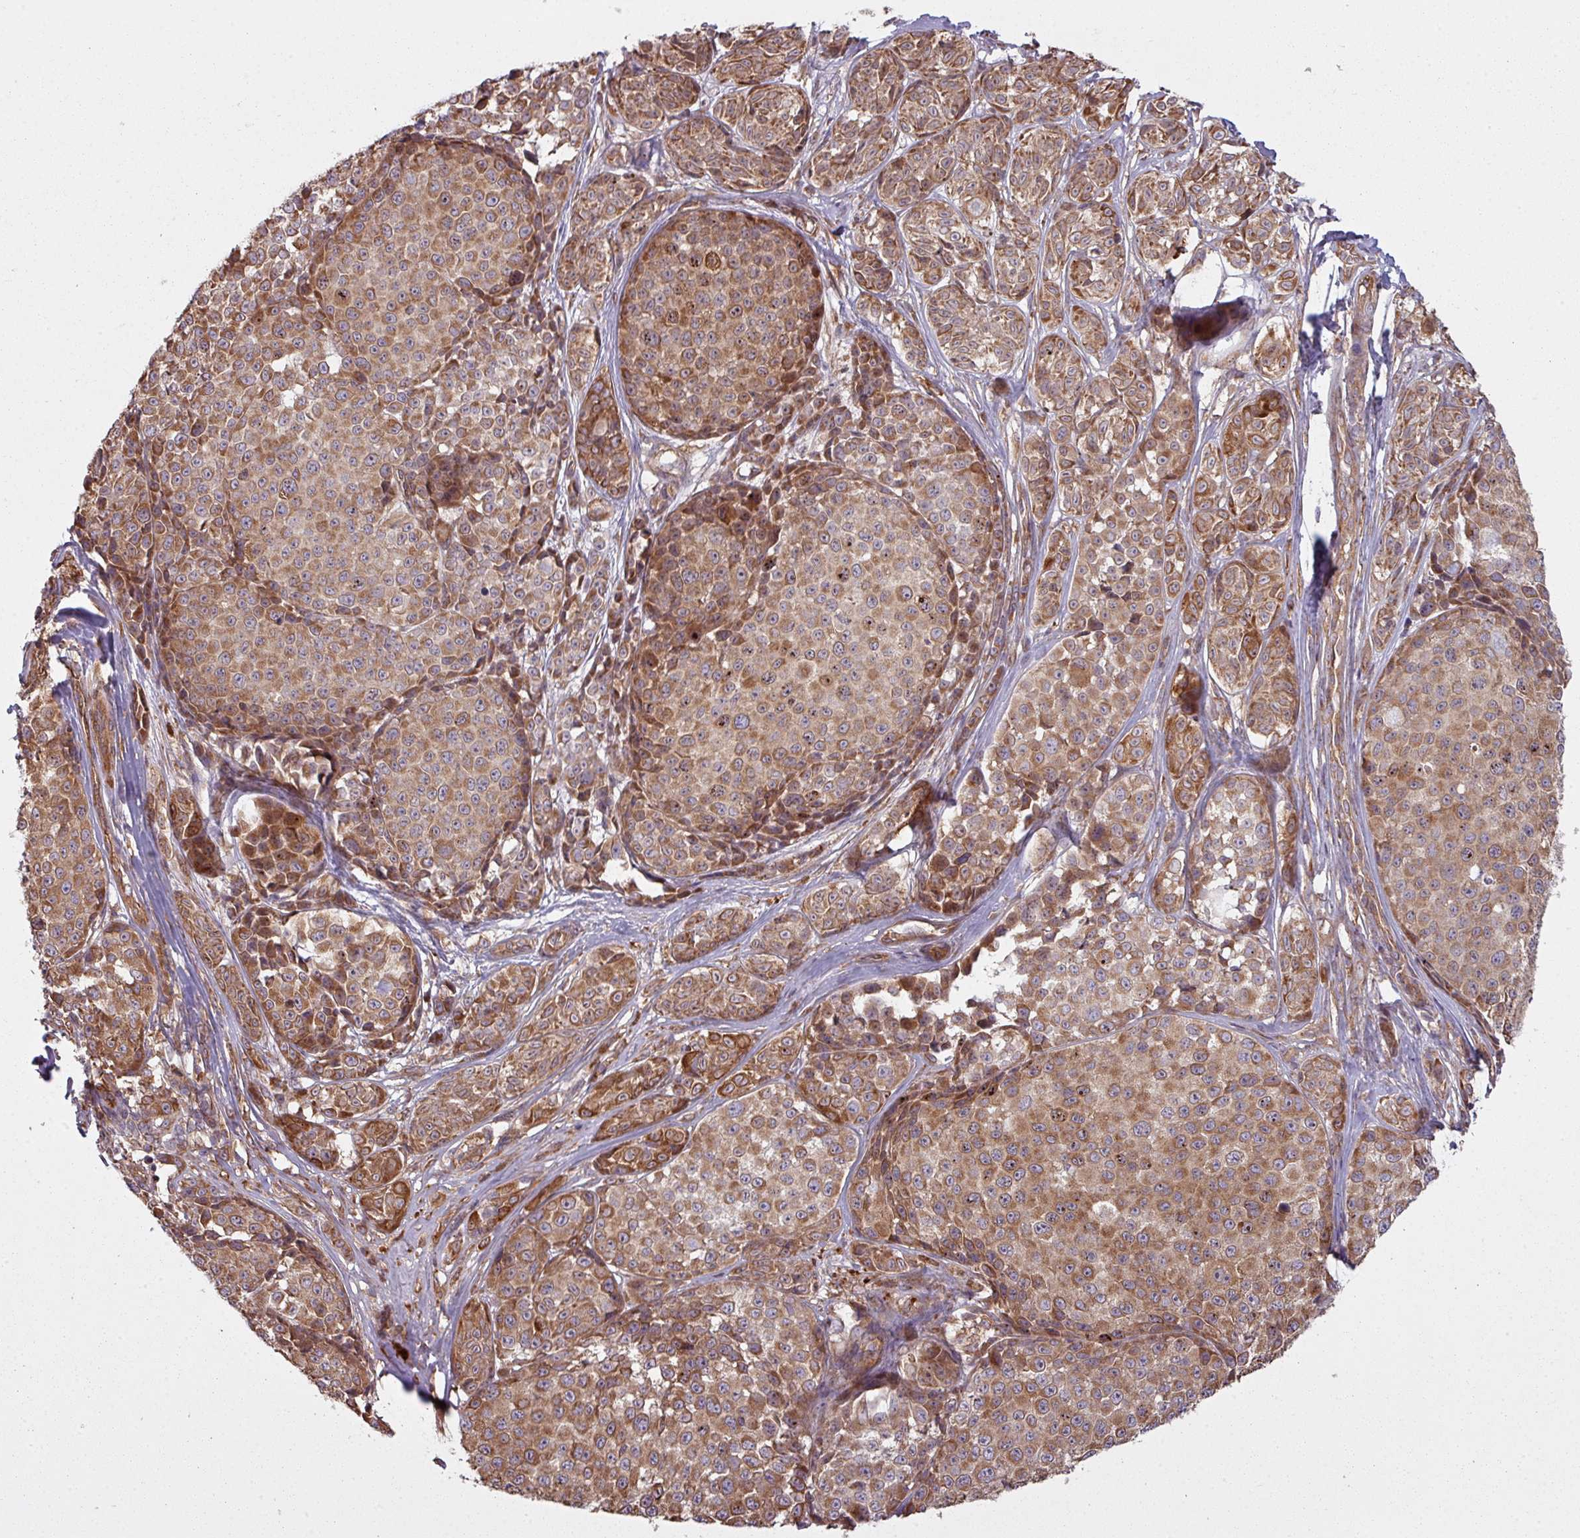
{"staining": {"intensity": "moderate", "quantity": ">75%", "location": "cytoplasmic/membranous,nuclear"}, "tissue": "melanoma", "cell_type": "Tumor cells", "image_type": "cancer", "snomed": [{"axis": "morphology", "description": "Malignant melanoma, NOS"}, {"axis": "topography", "description": "Skin"}], "caption": "Tumor cells demonstrate medium levels of moderate cytoplasmic/membranous and nuclear expression in approximately >75% of cells in human melanoma.", "gene": "SNRNP25", "patient": {"sex": "female", "age": 35}}